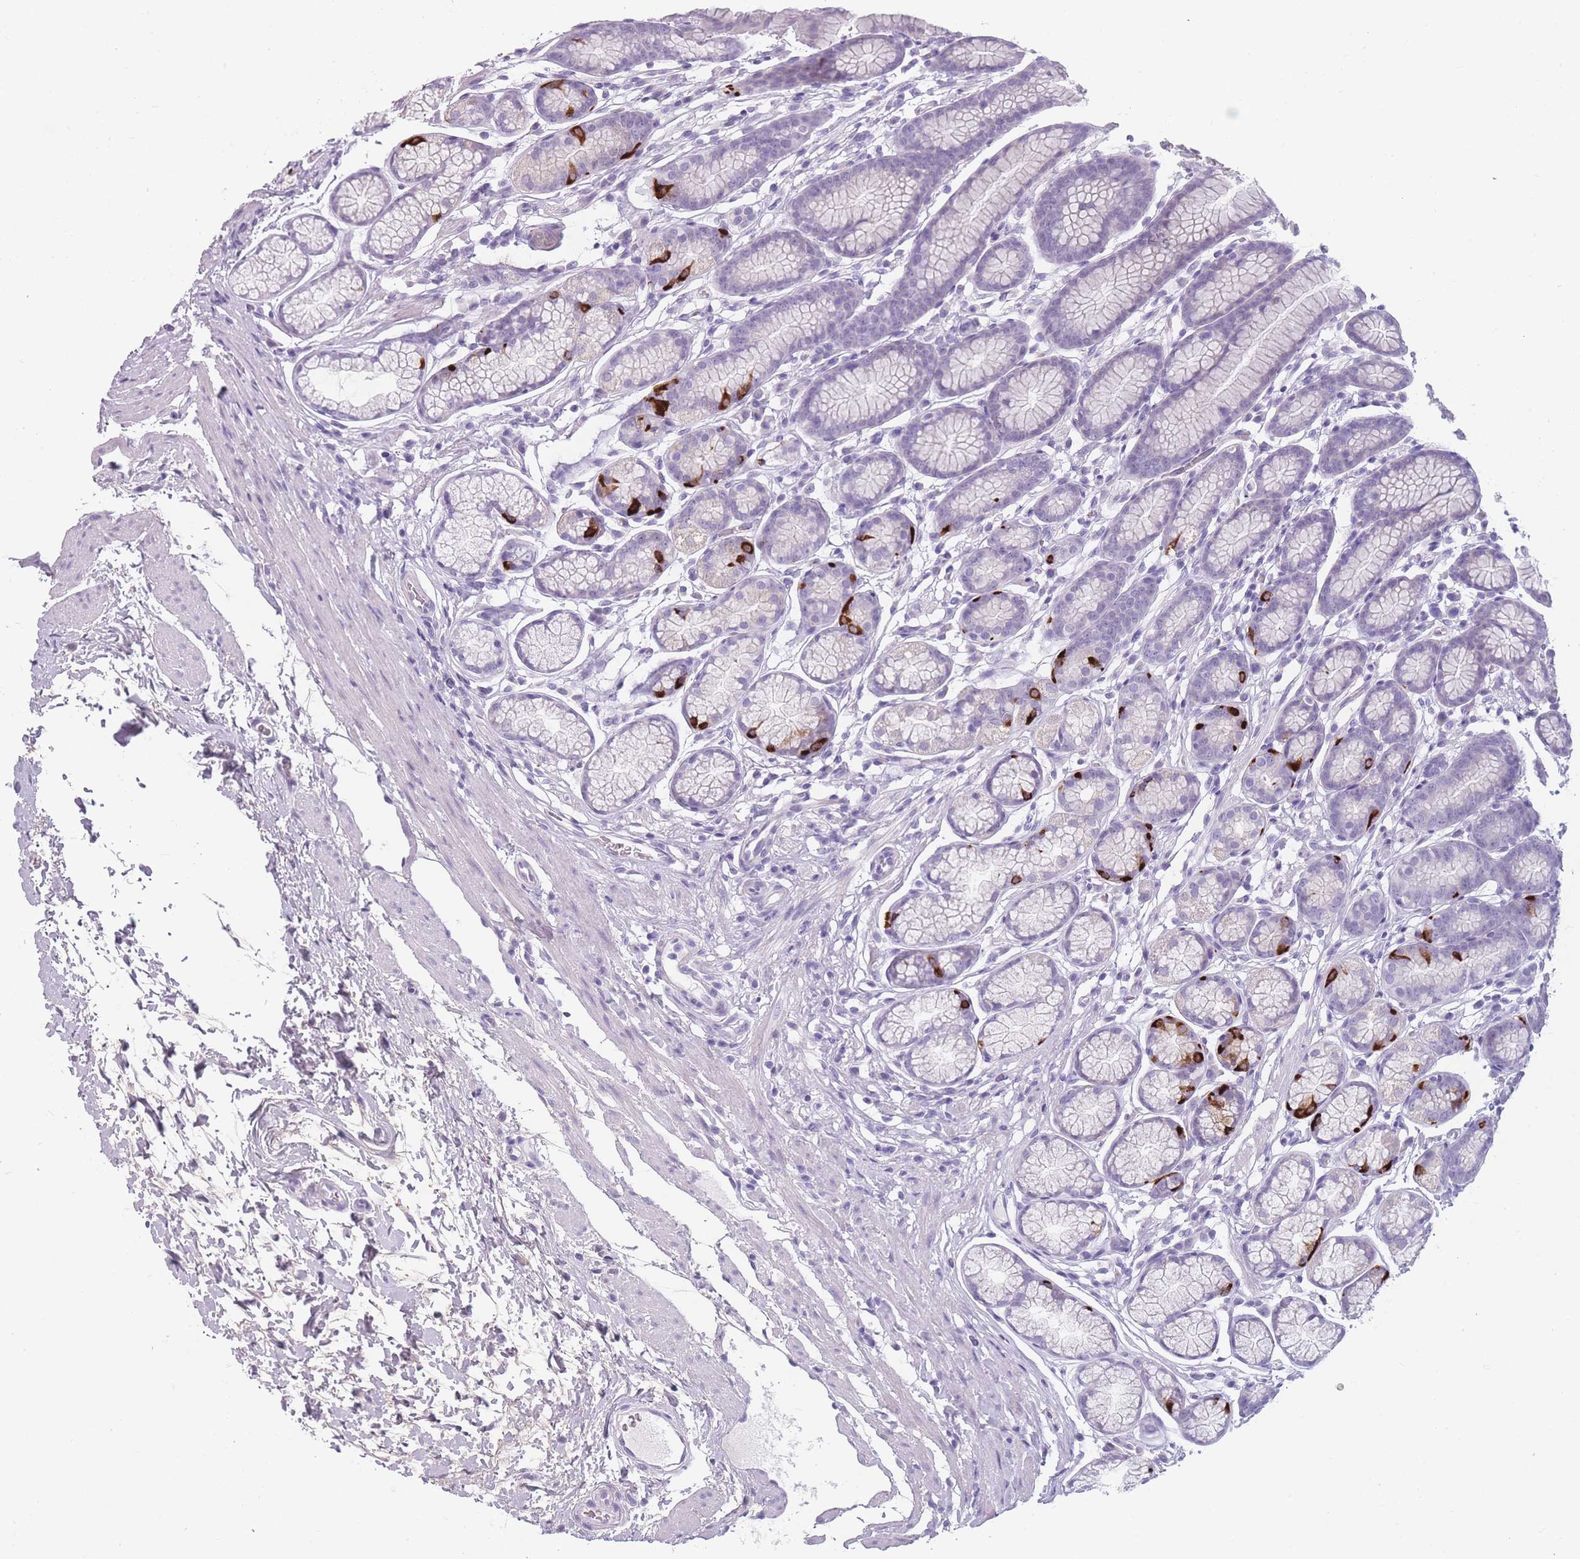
{"staining": {"intensity": "strong", "quantity": "<25%", "location": "cytoplasmic/membranous"}, "tissue": "stomach", "cell_type": "Glandular cells", "image_type": "normal", "snomed": [{"axis": "morphology", "description": "Normal tissue, NOS"}, {"axis": "topography", "description": "Stomach"}], "caption": "Unremarkable stomach was stained to show a protein in brown. There is medium levels of strong cytoplasmic/membranous positivity in approximately <25% of glandular cells. The staining was performed using DAB (3,3'-diaminobenzidine), with brown indicating positive protein expression. Nuclei are stained blue with hematoxylin.", "gene": "CCNO", "patient": {"sex": "male", "age": 42}}